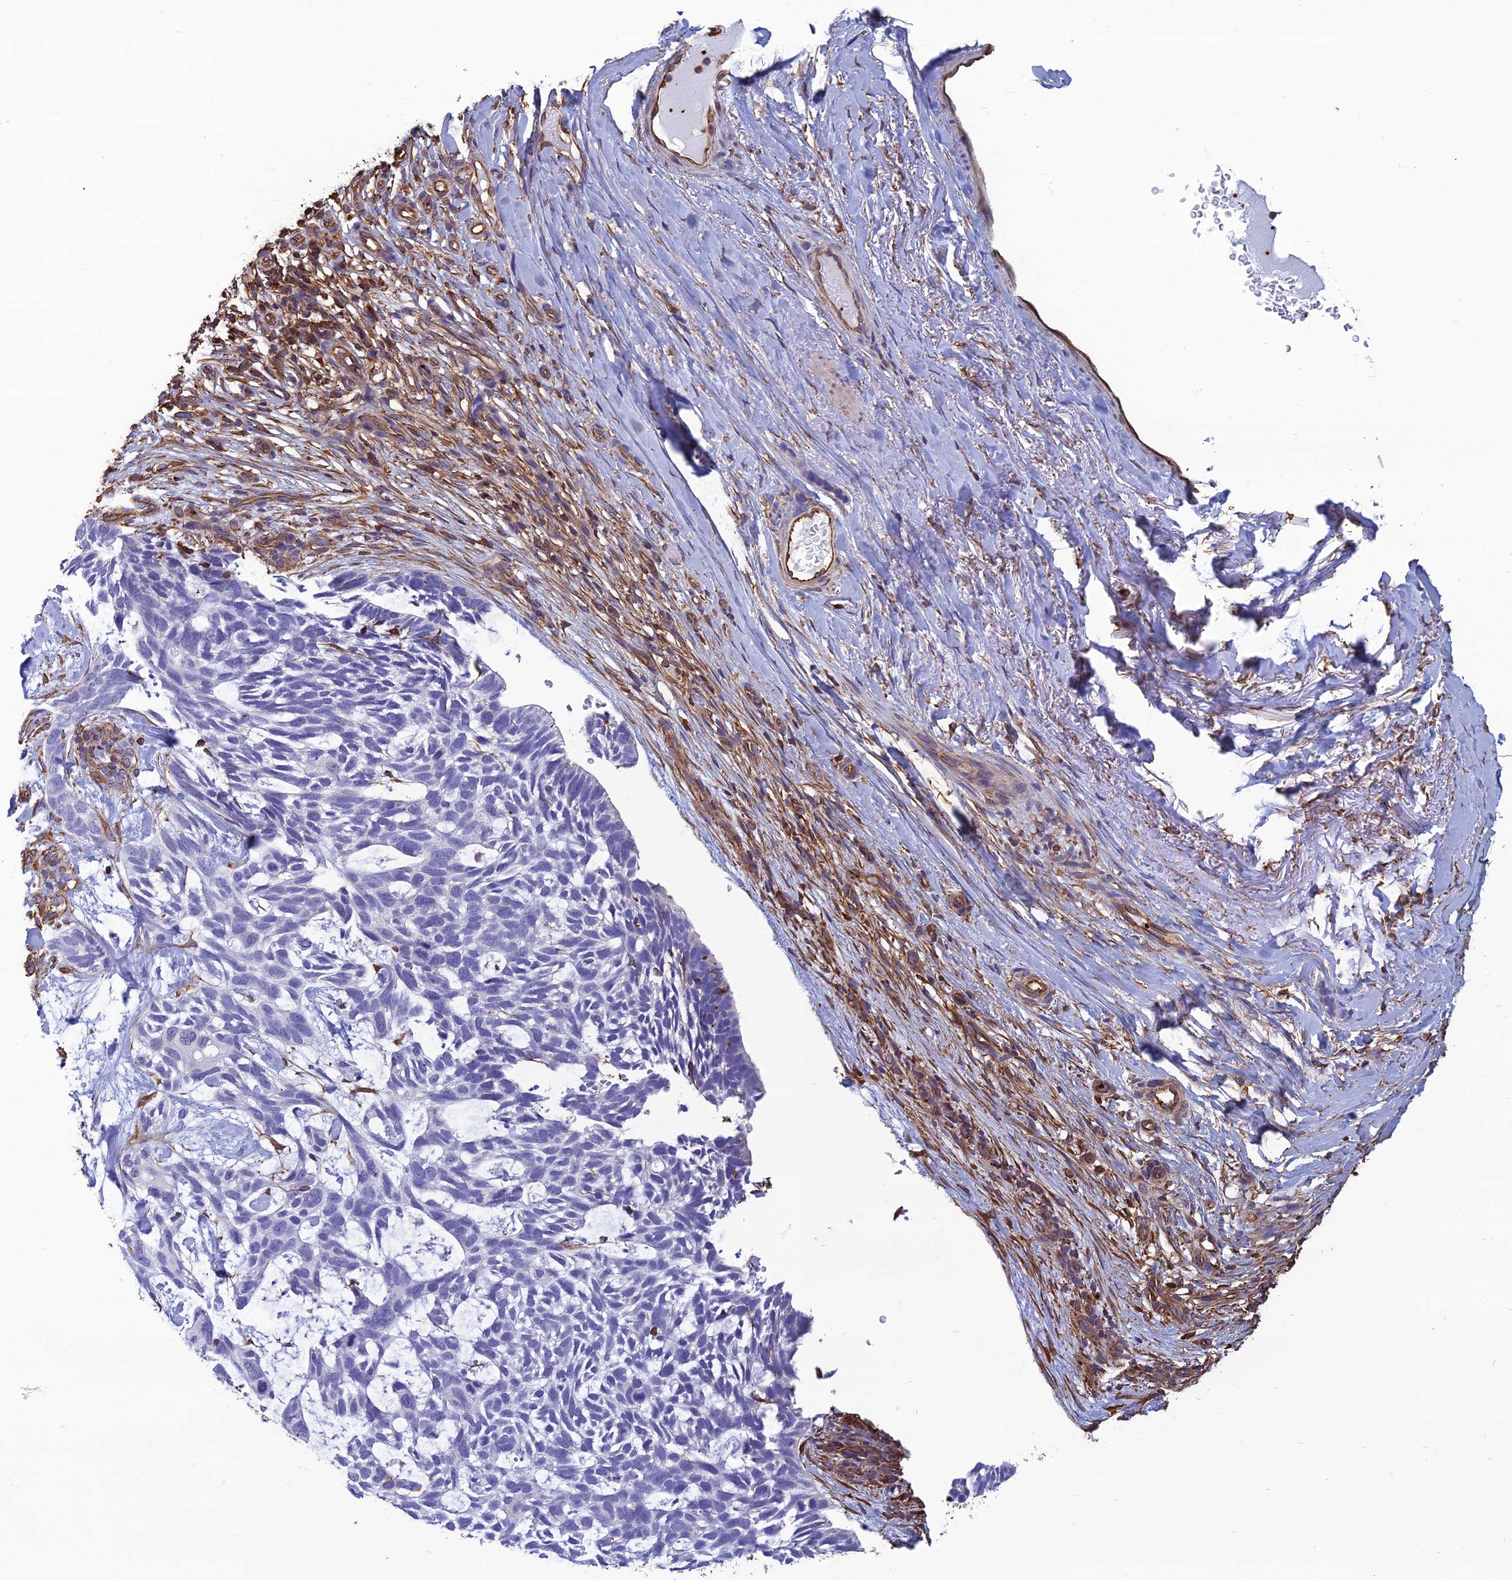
{"staining": {"intensity": "negative", "quantity": "none", "location": "none"}, "tissue": "skin cancer", "cell_type": "Tumor cells", "image_type": "cancer", "snomed": [{"axis": "morphology", "description": "Basal cell carcinoma"}, {"axis": "topography", "description": "Skin"}], "caption": "A high-resolution micrograph shows immunohistochemistry staining of basal cell carcinoma (skin), which demonstrates no significant expression in tumor cells.", "gene": "PSMD11", "patient": {"sex": "male", "age": 88}}